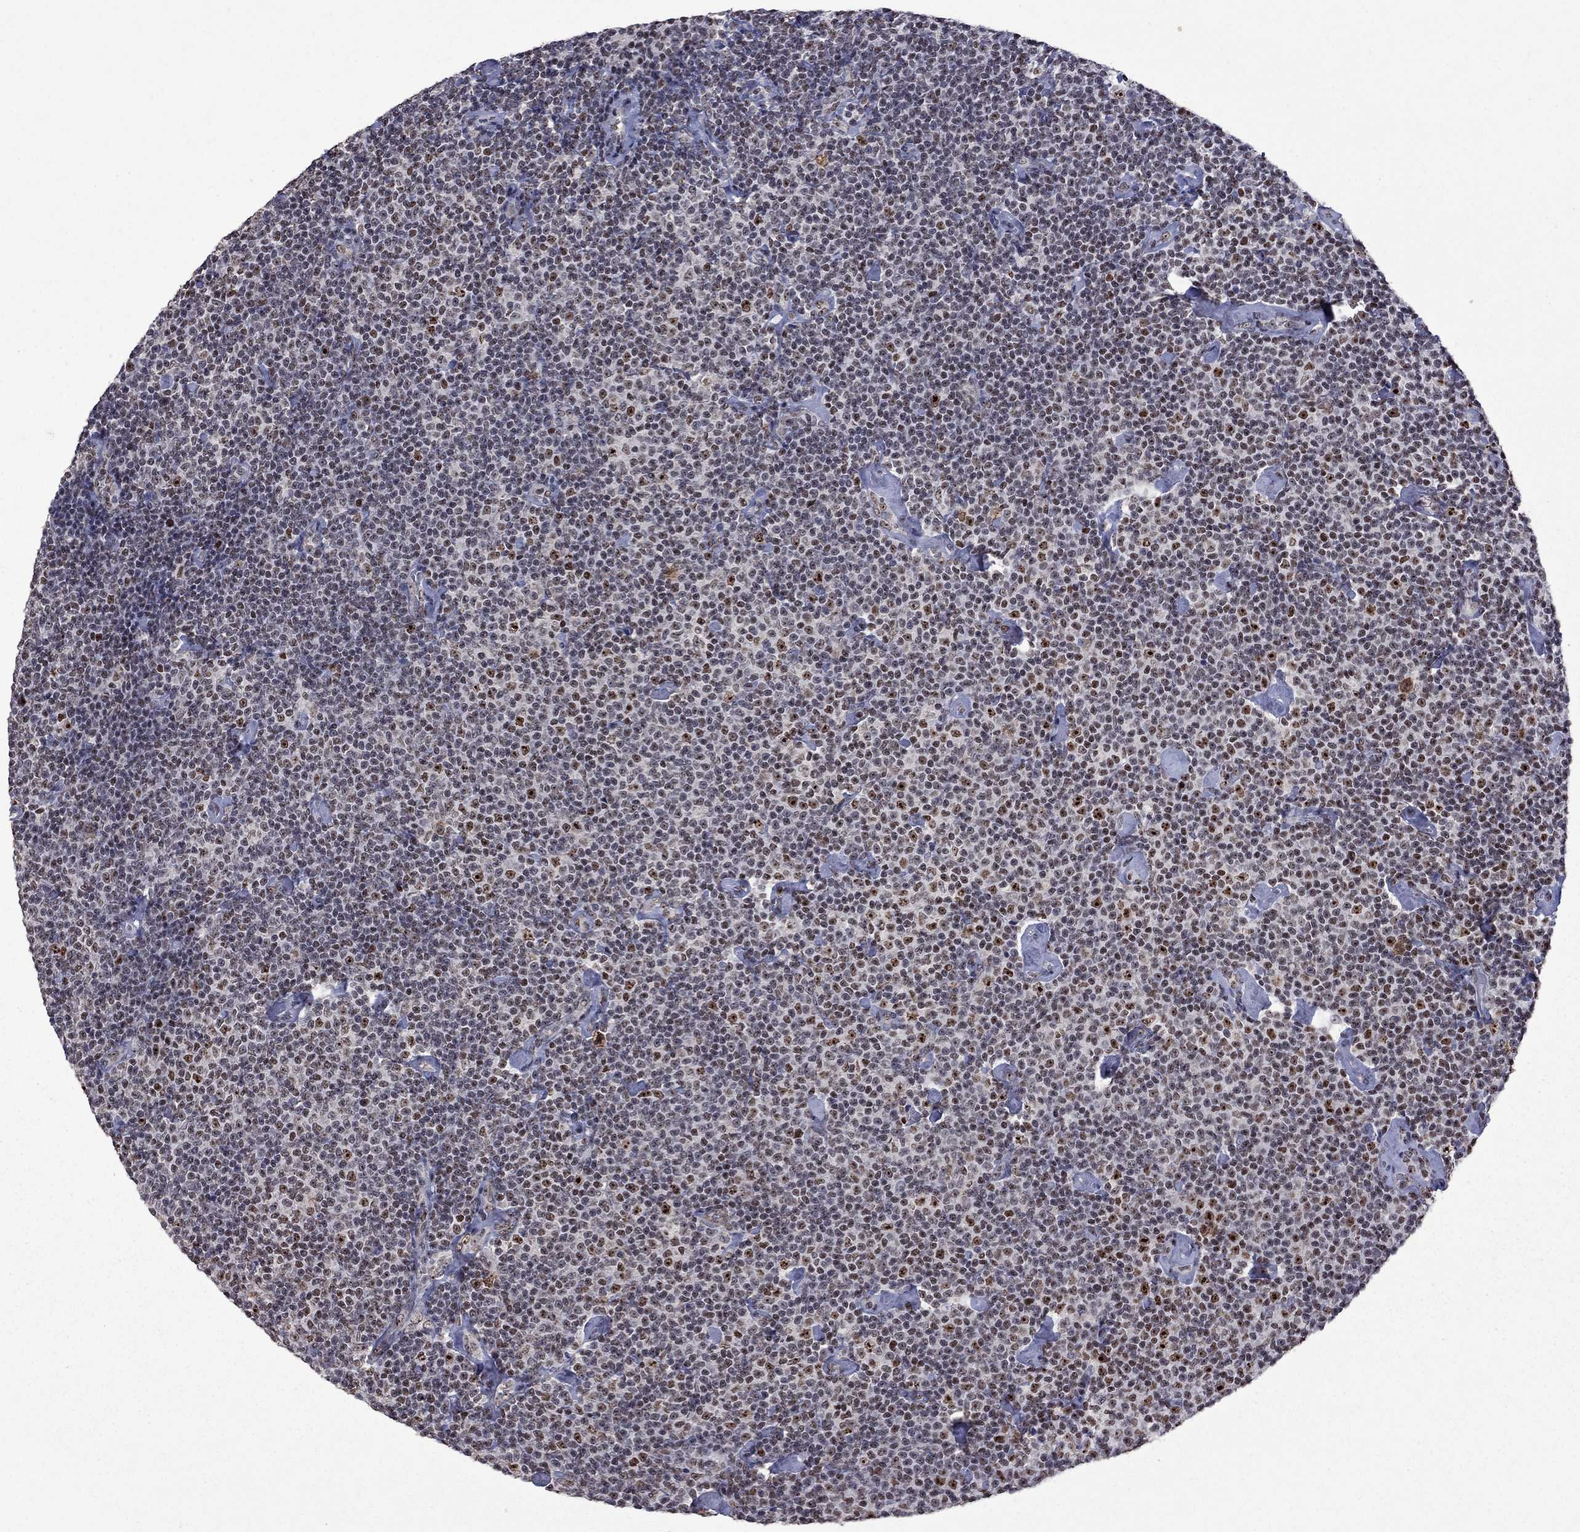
{"staining": {"intensity": "moderate", "quantity": "<25%", "location": "nuclear"}, "tissue": "lymphoma", "cell_type": "Tumor cells", "image_type": "cancer", "snomed": [{"axis": "morphology", "description": "Malignant lymphoma, non-Hodgkin's type, Low grade"}, {"axis": "topography", "description": "Lymph node"}], "caption": "Protein positivity by immunohistochemistry demonstrates moderate nuclear expression in approximately <25% of tumor cells in lymphoma.", "gene": "SPOUT1", "patient": {"sex": "male", "age": 81}}